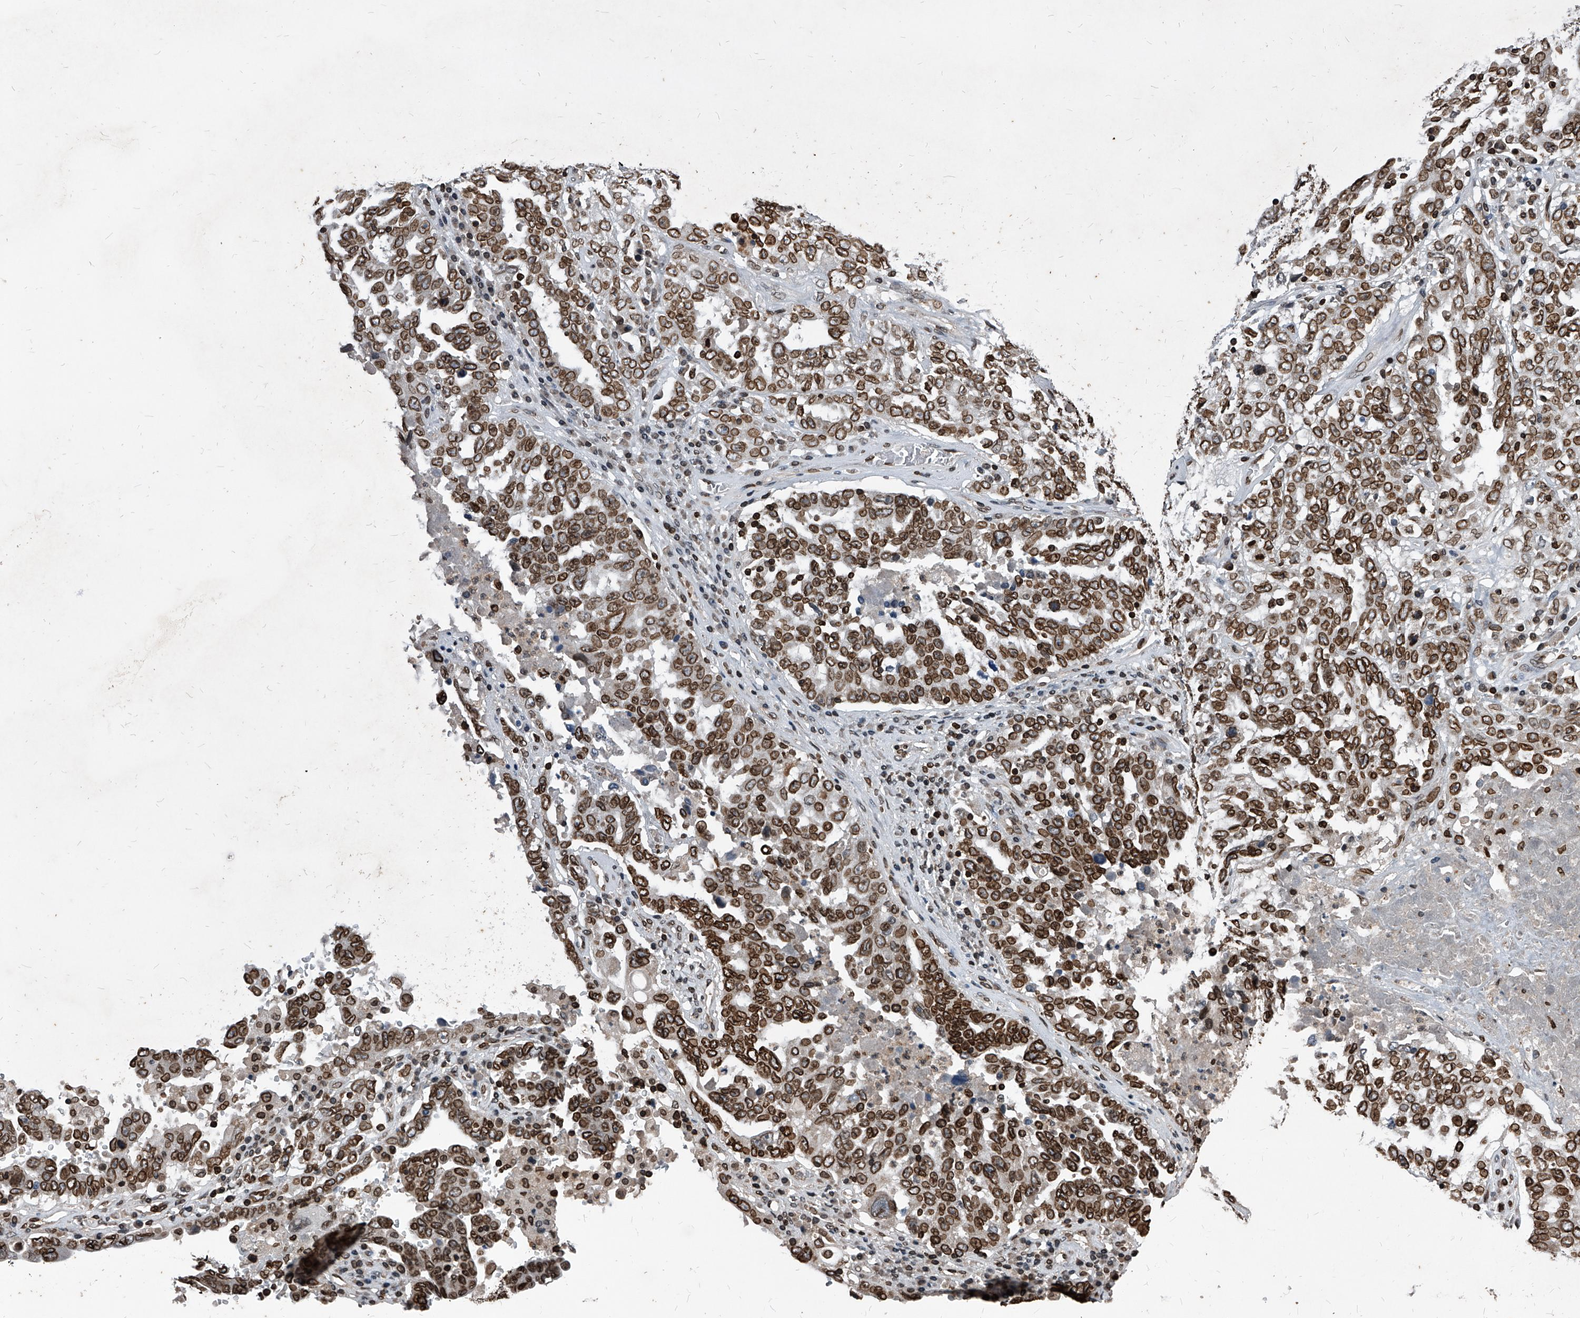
{"staining": {"intensity": "strong", "quantity": ">75%", "location": "cytoplasmic/membranous,nuclear"}, "tissue": "ovarian cancer", "cell_type": "Tumor cells", "image_type": "cancer", "snomed": [{"axis": "morphology", "description": "Carcinoma, endometroid"}, {"axis": "topography", "description": "Ovary"}], "caption": "A brown stain highlights strong cytoplasmic/membranous and nuclear staining of a protein in human endometroid carcinoma (ovarian) tumor cells.", "gene": "PHF20", "patient": {"sex": "female", "age": 62}}